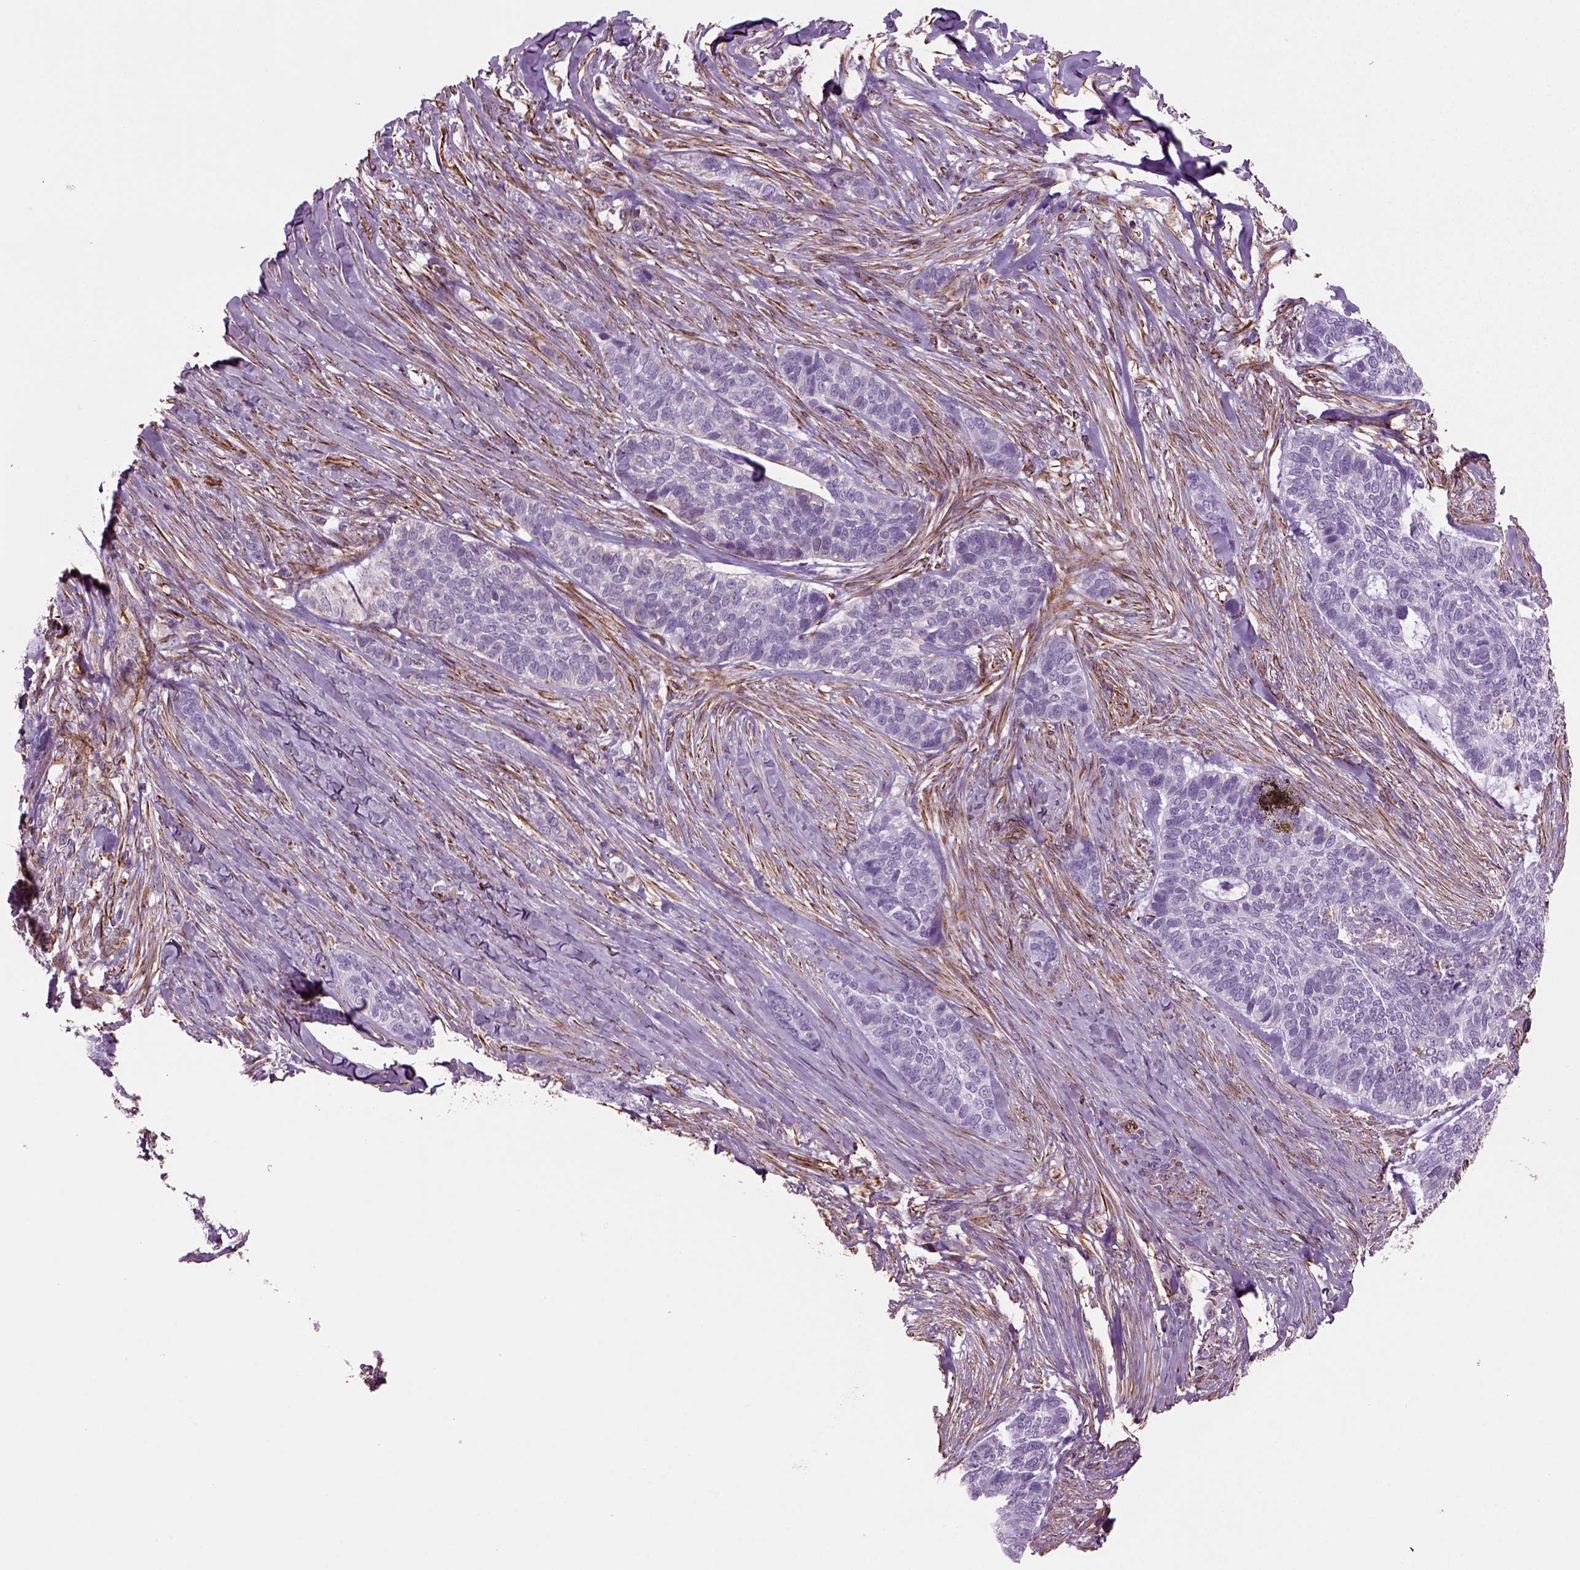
{"staining": {"intensity": "negative", "quantity": "none", "location": "none"}, "tissue": "skin cancer", "cell_type": "Tumor cells", "image_type": "cancer", "snomed": [{"axis": "morphology", "description": "Basal cell carcinoma"}, {"axis": "topography", "description": "Skin"}], "caption": "Immunohistochemistry image of neoplastic tissue: human basal cell carcinoma (skin) stained with DAB (3,3'-diaminobenzidine) demonstrates no significant protein positivity in tumor cells.", "gene": "ACER3", "patient": {"sex": "female", "age": 69}}